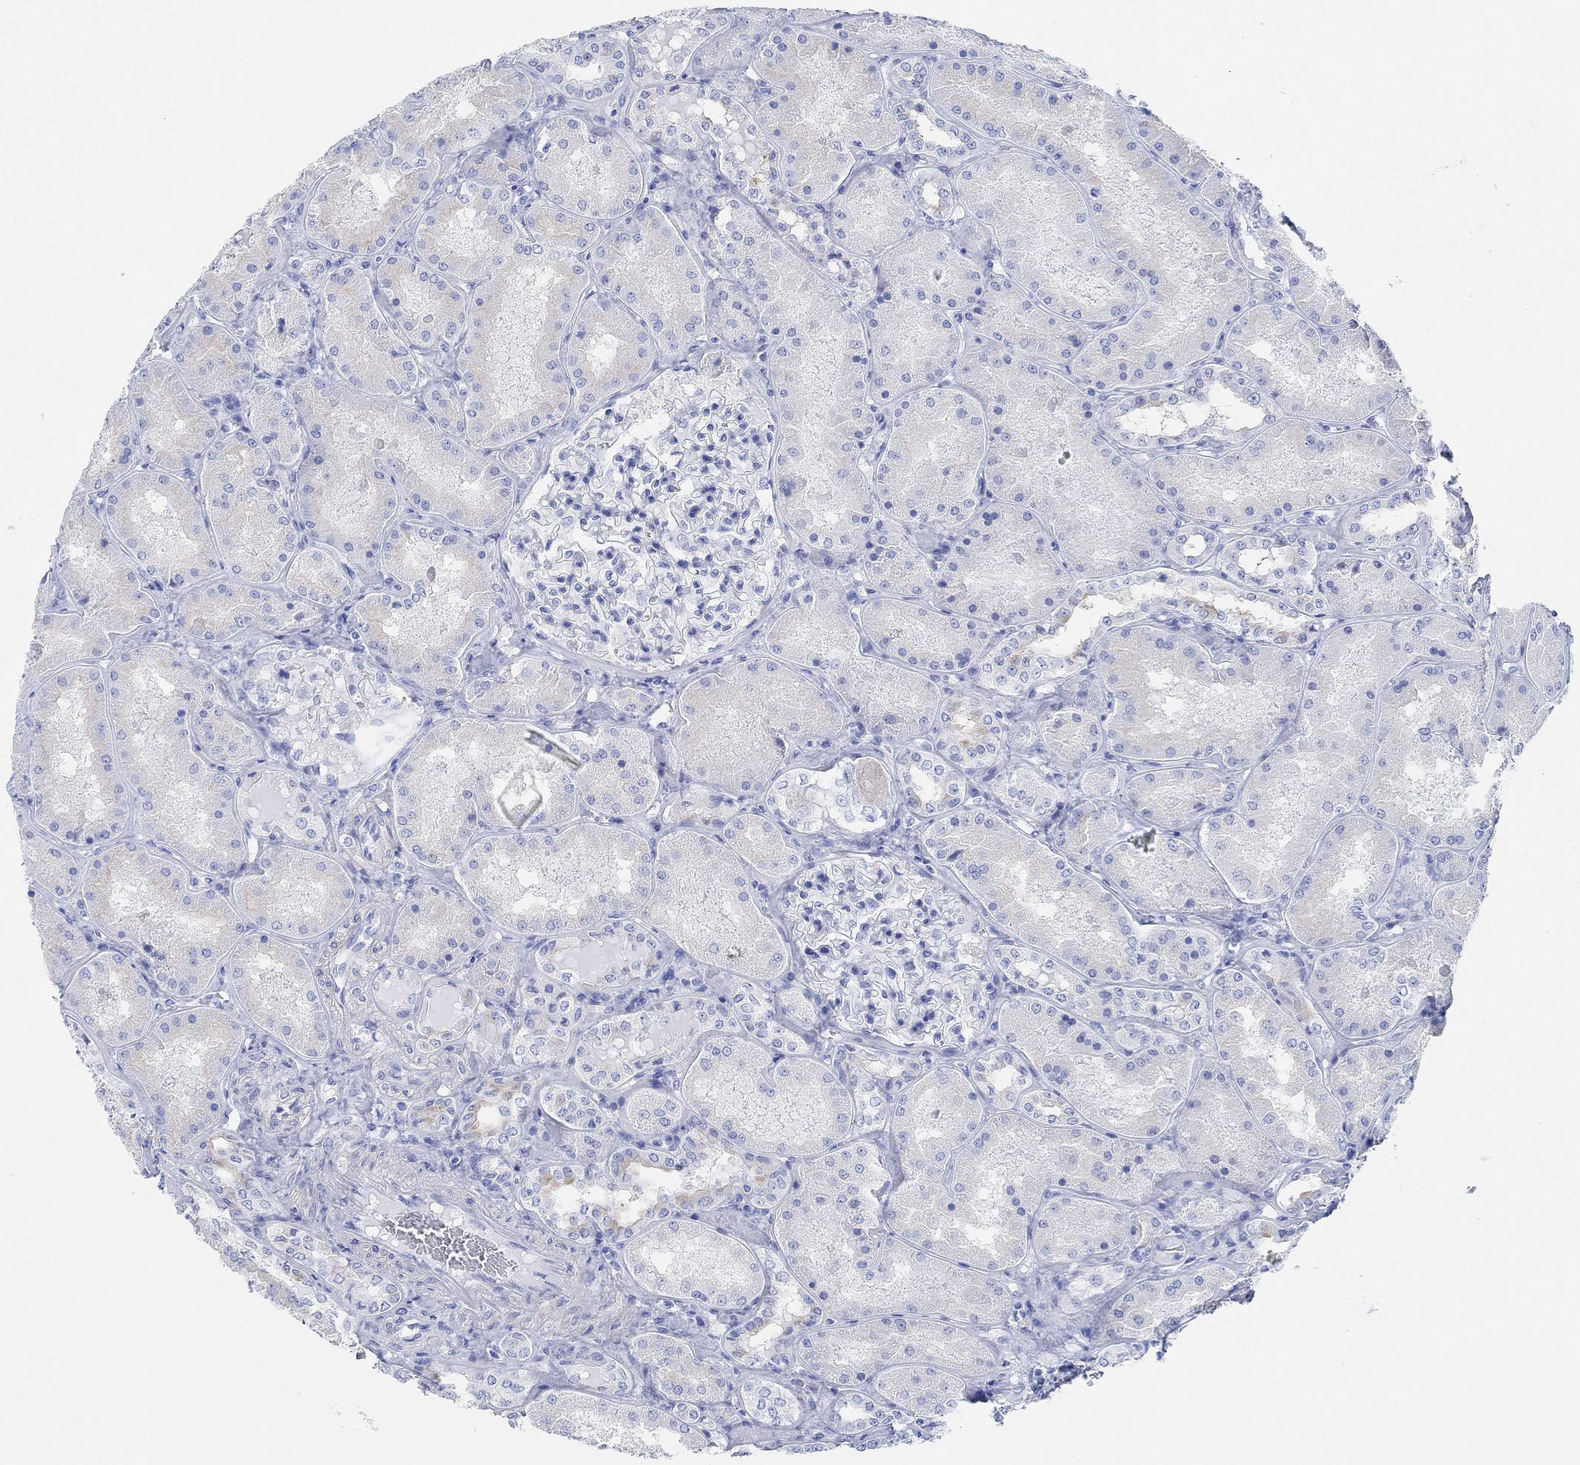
{"staining": {"intensity": "negative", "quantity": "none", "location": "none"}, "tissue": "kidney", "cell_type": "Cells in glomeruli", "image_type": "normal", "snomed": [{"axis": "morphology", "description": "Normal tissue, NOS"}, {"axis": "topography", "description": "Kidney"}], "caption": "IHC image of benign kidney: human kidney stained with DAB displays no significant protein staining in cells in glomeruli.", "gene": "ANKRD33", "patient": {"sex": "female", "age": 56}}